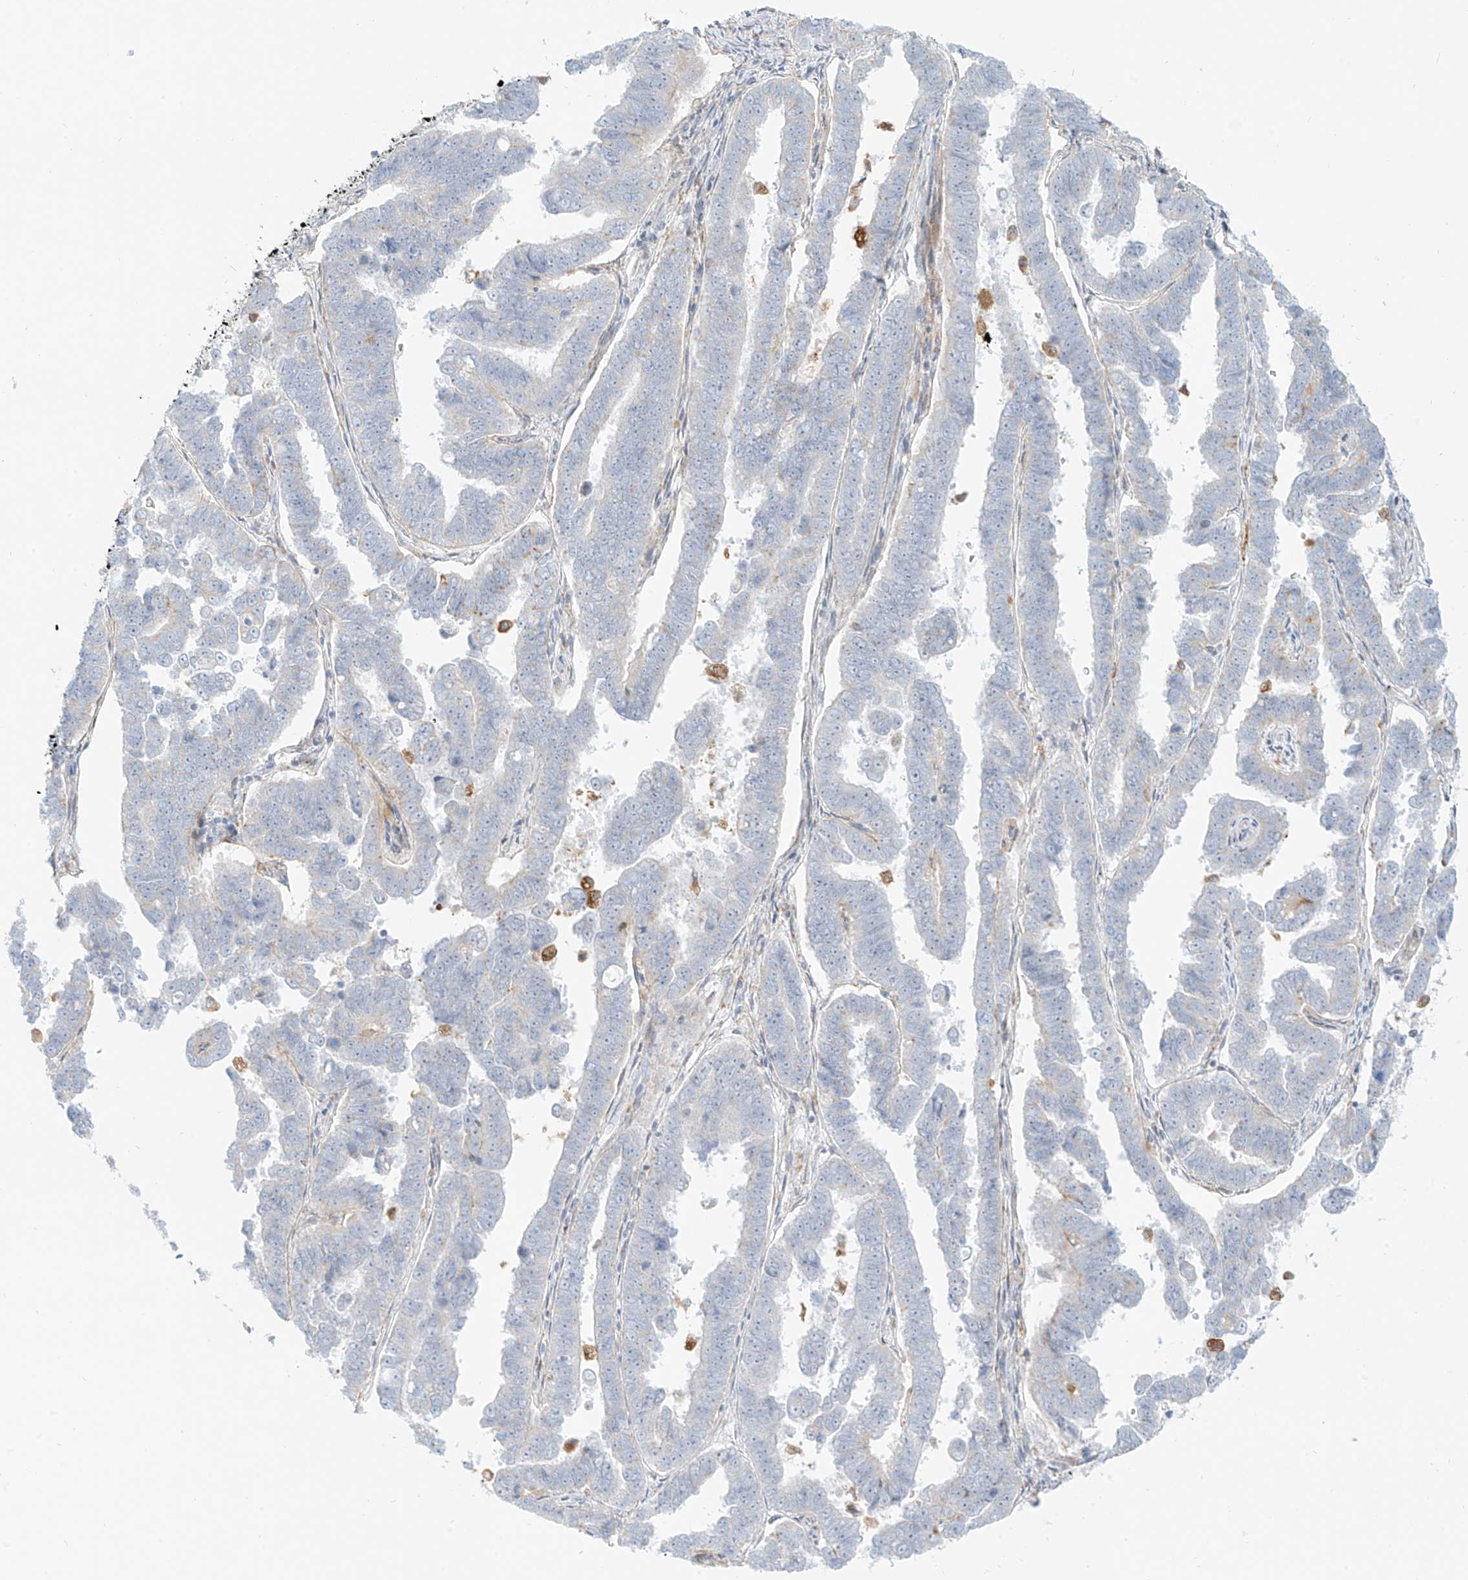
{"staining": {"intensity": "negative", "quantity": "none", "location": "none"}, "tissue": "endometrial cancer", "cell_type": "Tumor cells", "image_type": "cancer", "snomed": [{"axis": "morphology", "description": "Adenocarcinoma, NOS"}, {"axis": "topography", "description": "Endometrium"}], "caption": "A photomicrograph of human endometrial cancer is negative for staining in tumor cells.", "gene": "SLC35F6", "patient": {"sex": "female", "age": 75}}